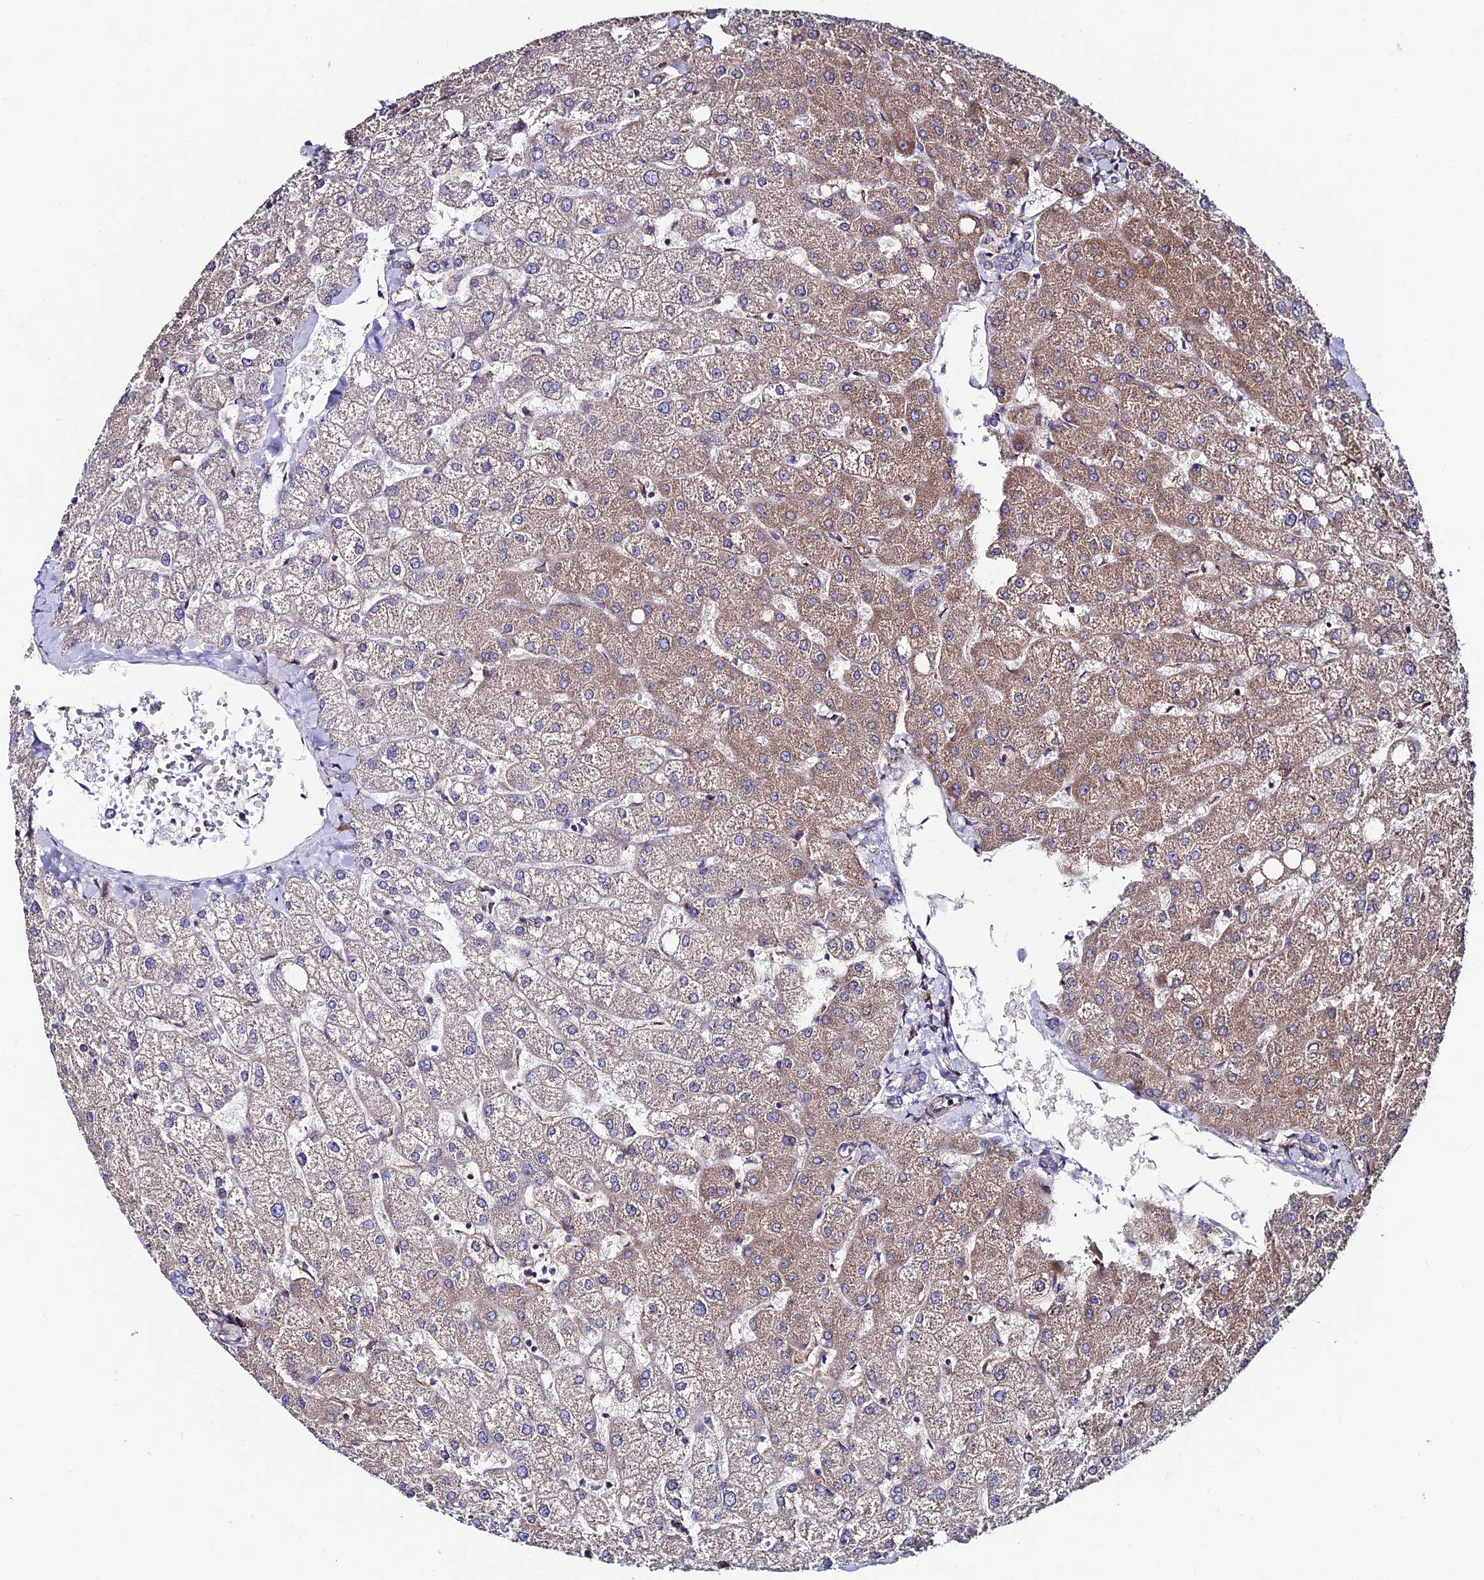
{"staining": {"intensity": "negative", "quantity": "none", "location": "none"}, "tissue": "liver", "cell_type": "Cholangiocytes", "image_type": "normal", "snomed": [{"axis": "morphology", "description": "Normal tissue, NOS"}, {"axis": "topography", "description": "Liver"}], "caption": "Immunohistochemistry (IHC) micrograph of unremarkable liver: human liver stained with DAB shows no significant protein staining in cholangiocytes. The staining is performed using DAB brown chromogen with nuclei counter-stained in using hematoxylin.", "gene": "EIF3K", "patient": {"sex": "female", "age": 54}}